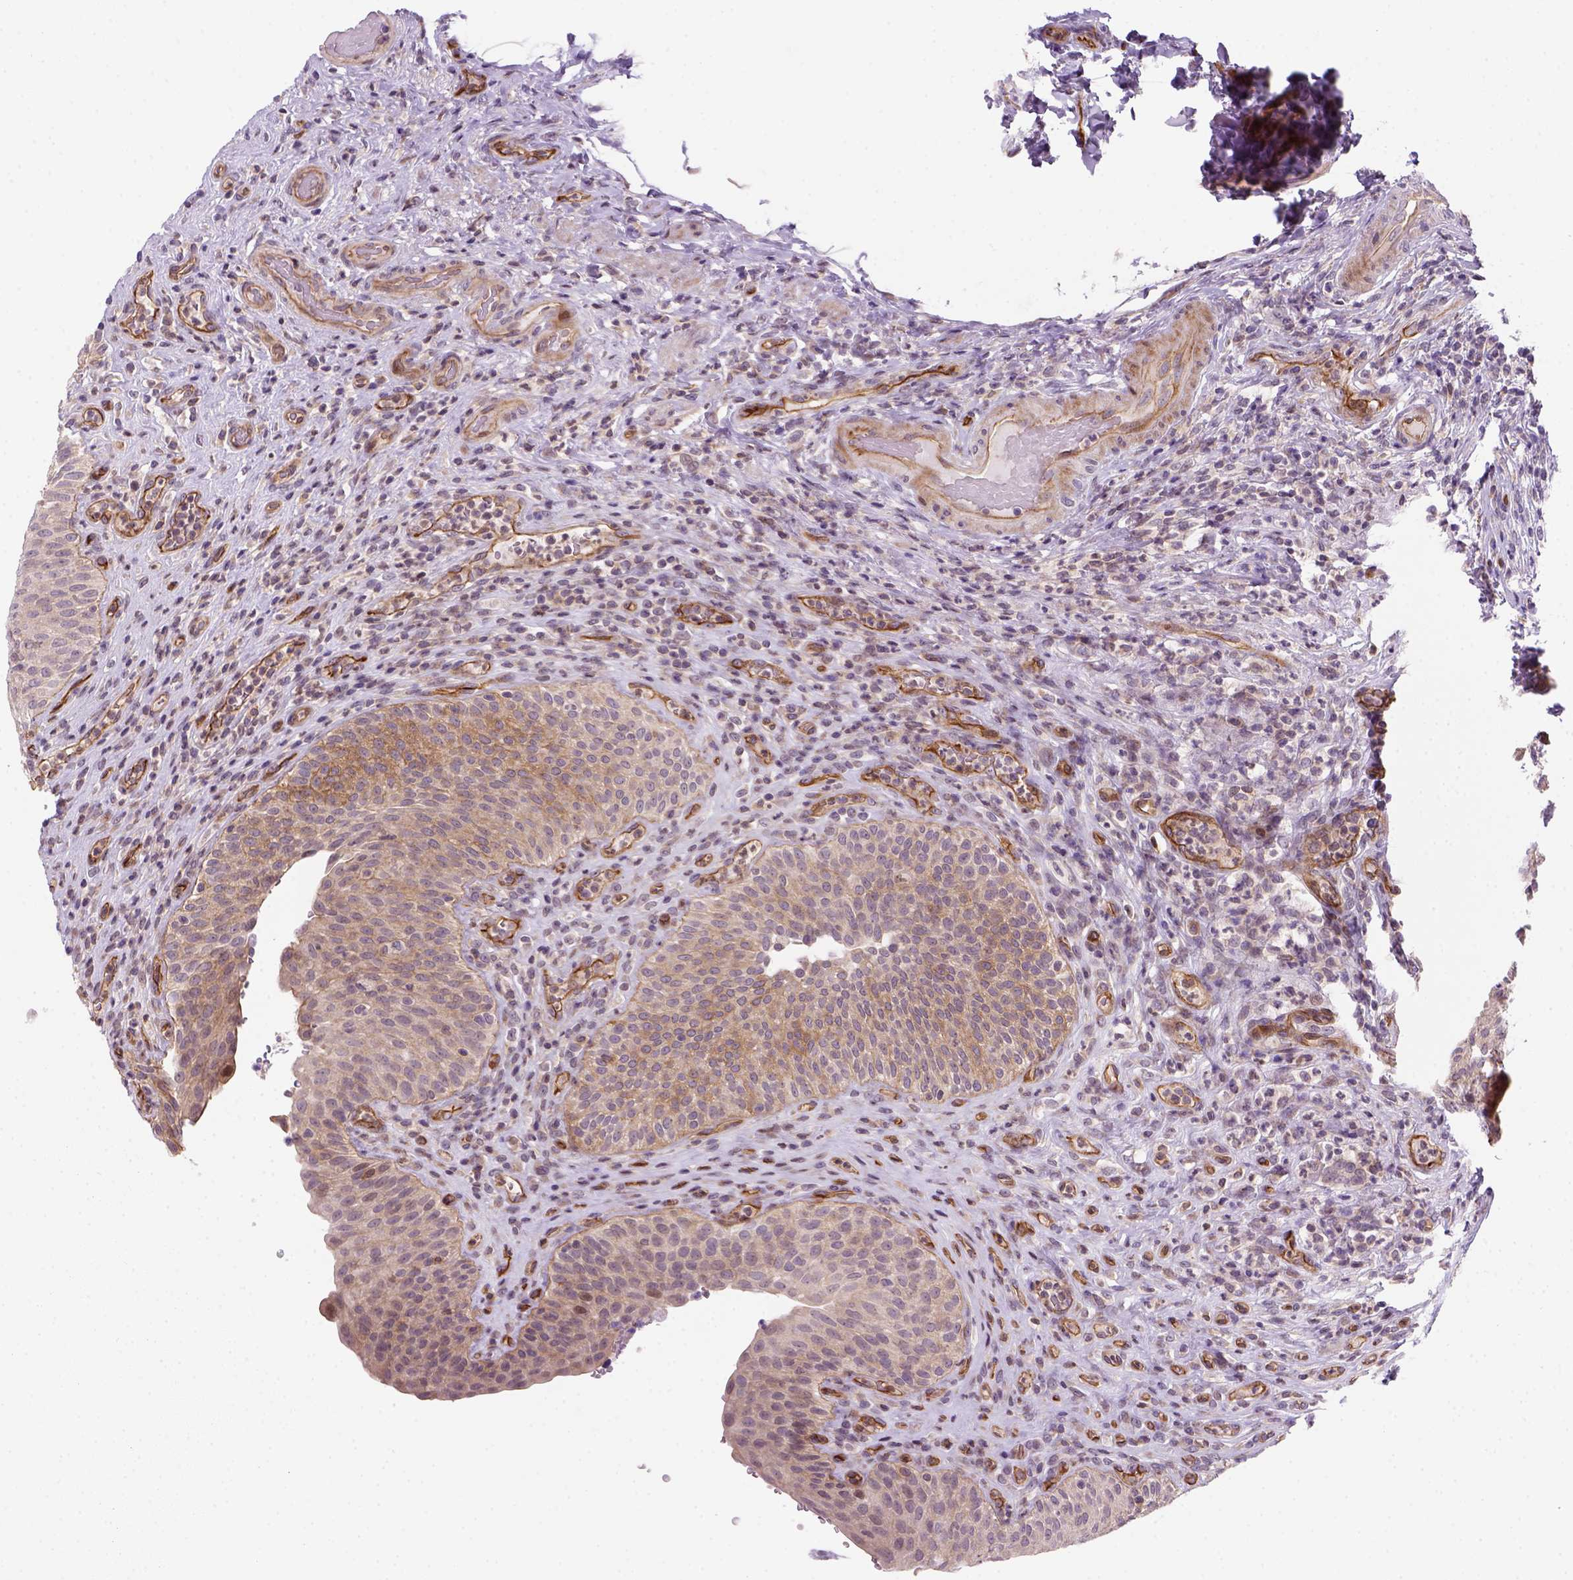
{"staining": {"intensity": "moderate", "quantity": "<25%", "location": "cytoplasmic/membranous"}, "tissue": "urinary bladder", "cell_type": "Urothelial cells", "image_type": "normal", "snomed": [{"axis": "morphology", "description": "Normal tissue, NOS"}, {"axis": "topography", "description": "Urinary bladder"}, {"axis": "topography", "description": "Peripheral nerve tissue"}], "caption": "Immunohistochemistry of normal urinary bladder displays low levels of moderate cytoplasmic/membranous expression in approximately <25% of urothelial cells. (brown staining indicates protein expression, while blue staining denotes nuclei).", "gene": "VSTM5", "patient": {"sex": "male", "age": 66}}